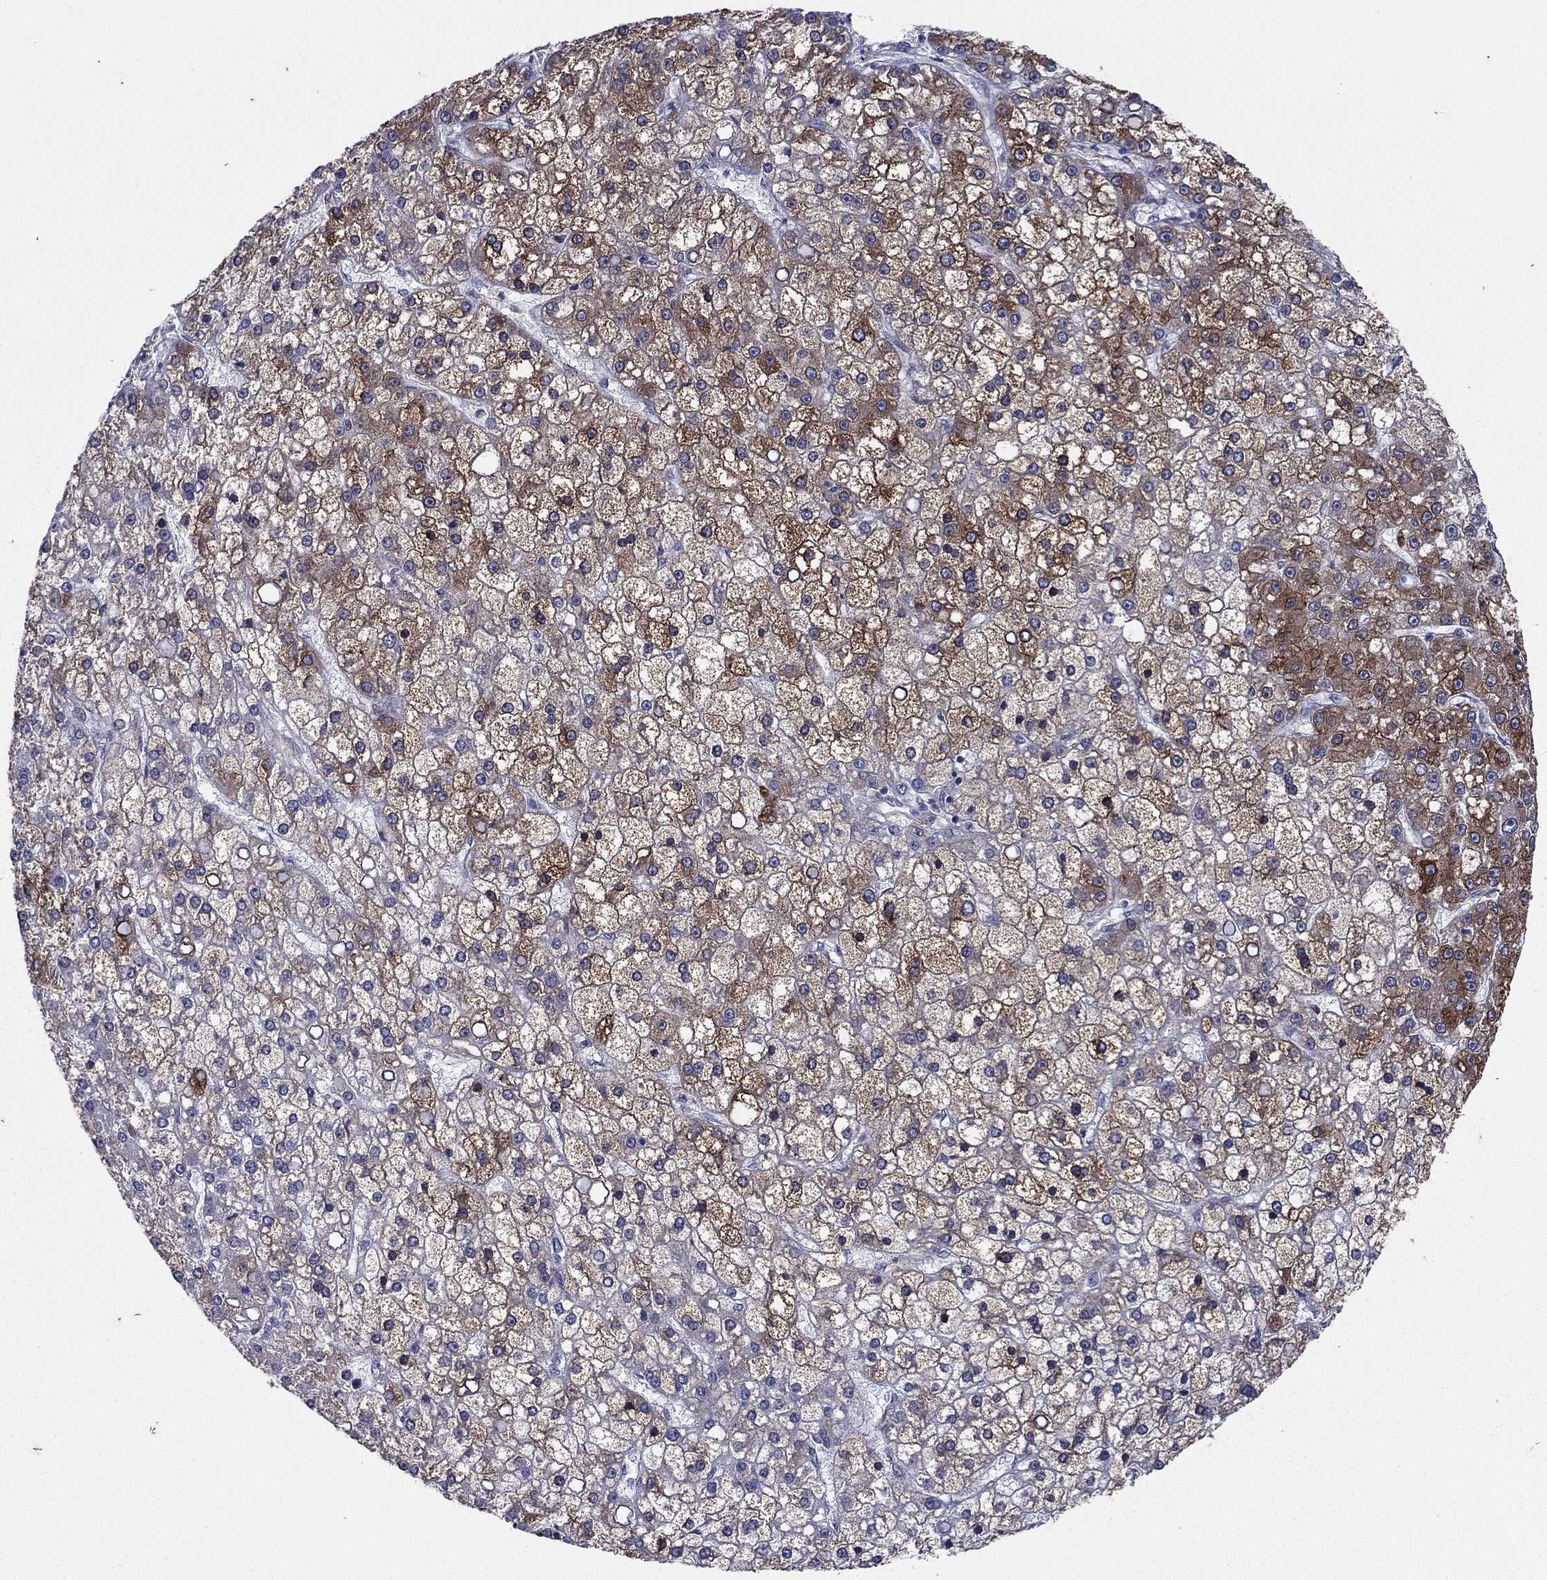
{"staining": {"intensity": "strong", "quantity": "<25%", "location": "cytoplasmic/membranous"}, "tissue": "liver cancer", "cell_type": "Tumor cells", "image_type": "cancer", "snomed": [{"axis": "morphology", "description": "Carcinoma, Hepatocellular, NOS"}, {"axis": "topography", "description": "Liver"}], "caption": "Strong cytoplasmic/membranous expression is identified in approximately <25% of tumor cells in liver cancer. The staining was performed using DAB (3,3'-diaminobenzidine), with brown indicating positive protein expression. Nuclei are stained blue with hematoxylin.", "gene": "DHRS7", "patient": {"sex": "male", "age": 67}}